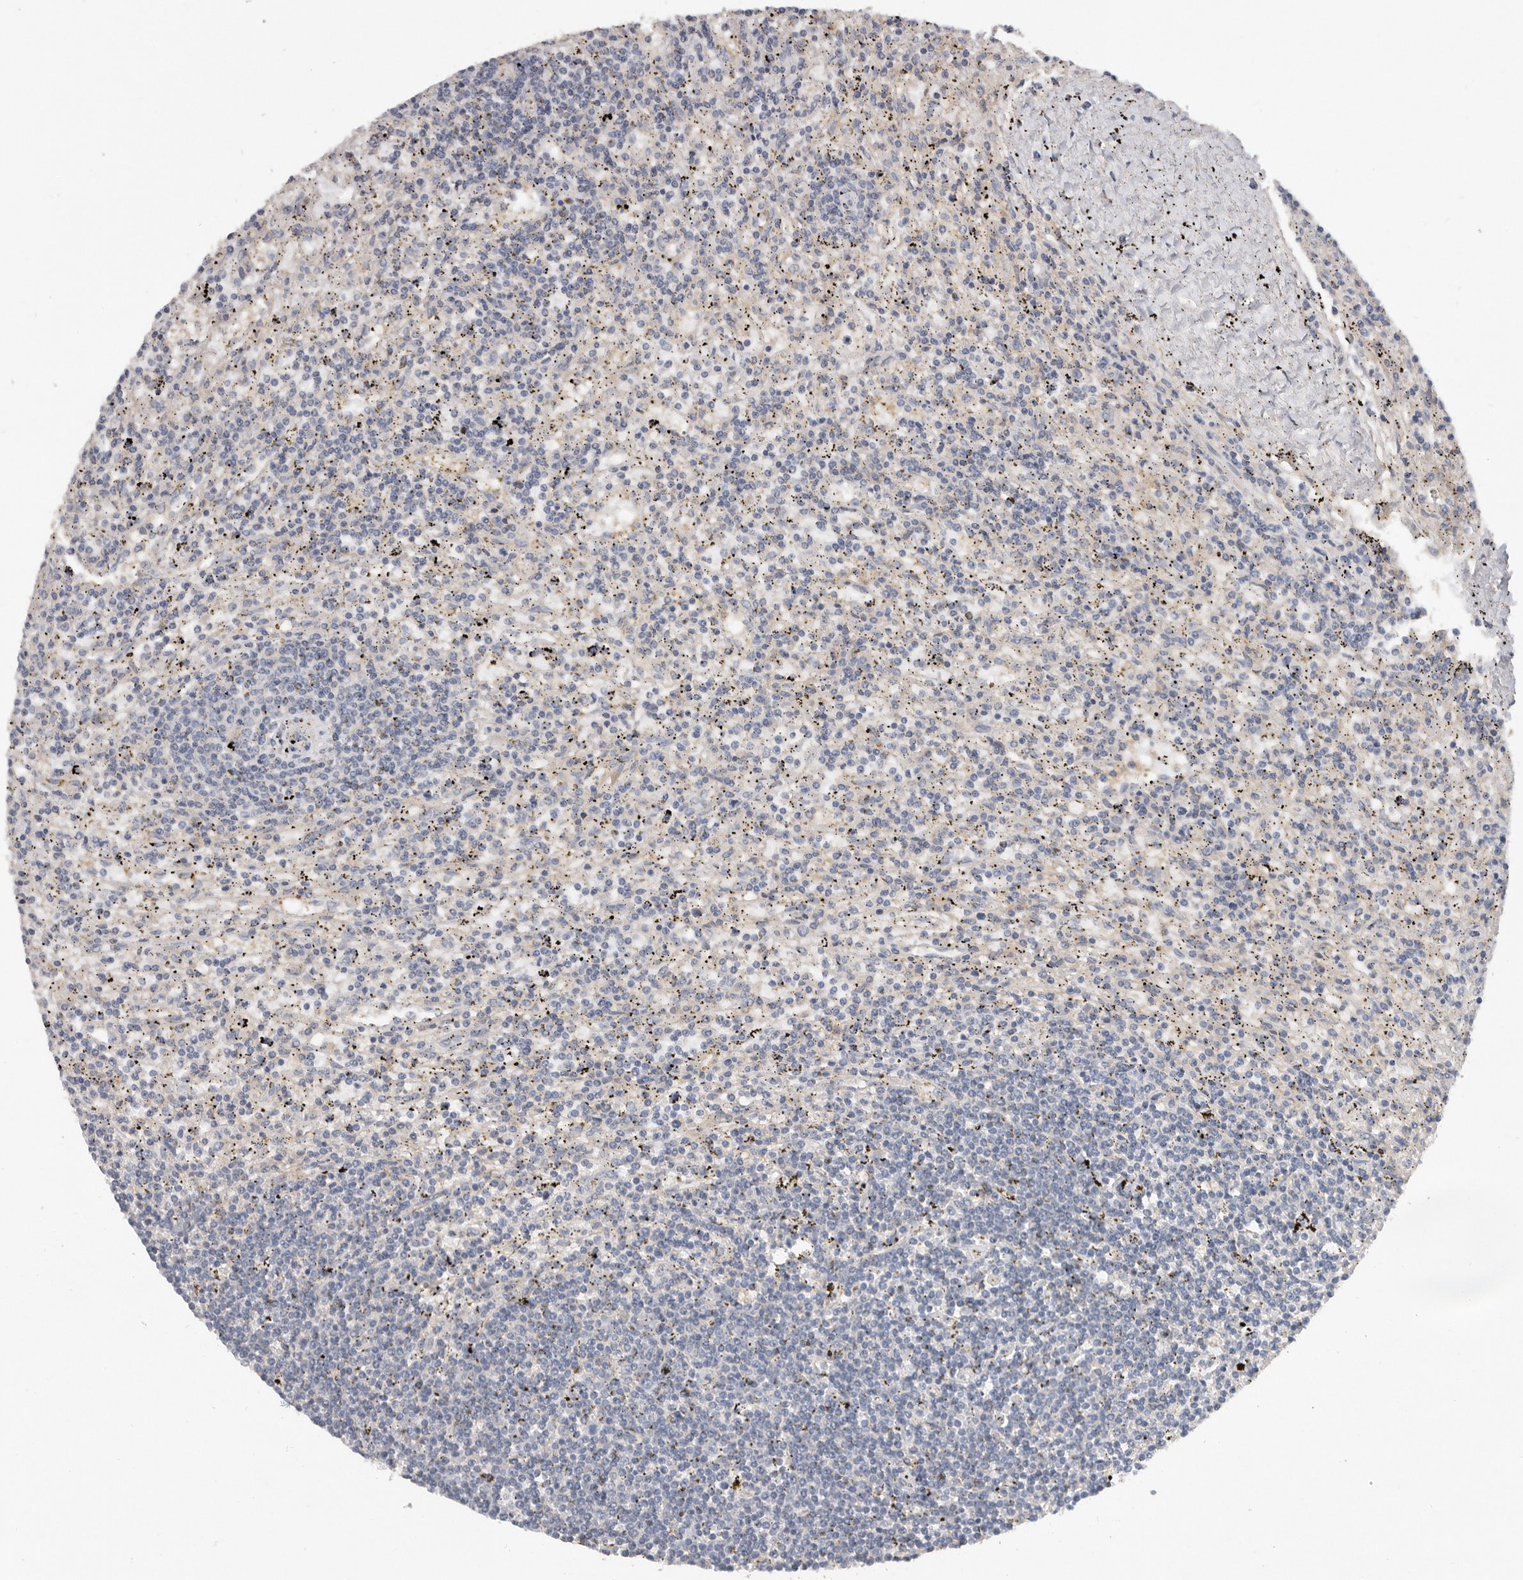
{"staining": {"intensity": "negative", "quantity": "none", "location": "none"}, "tissue": "lymphoma", "cell_type": "Tumor cells", "image_type": "cancer", "snomed": [{"axis": "morphology", "description": "Malignant lymphoma, non-Hodgkin's type, Low grade"}, {"axis": "topography", "description": "Spleen"}], "caption": "The micrograph reveals no significant staining in tumor cells of lymphoma. Brightfield microscopy of immunohistochemistry stained with DAB (brown) and hematoxylin (blue), captured at high magnification.", "gene": "WDTC1", "patient": {"sex": "male", "age": 76}}